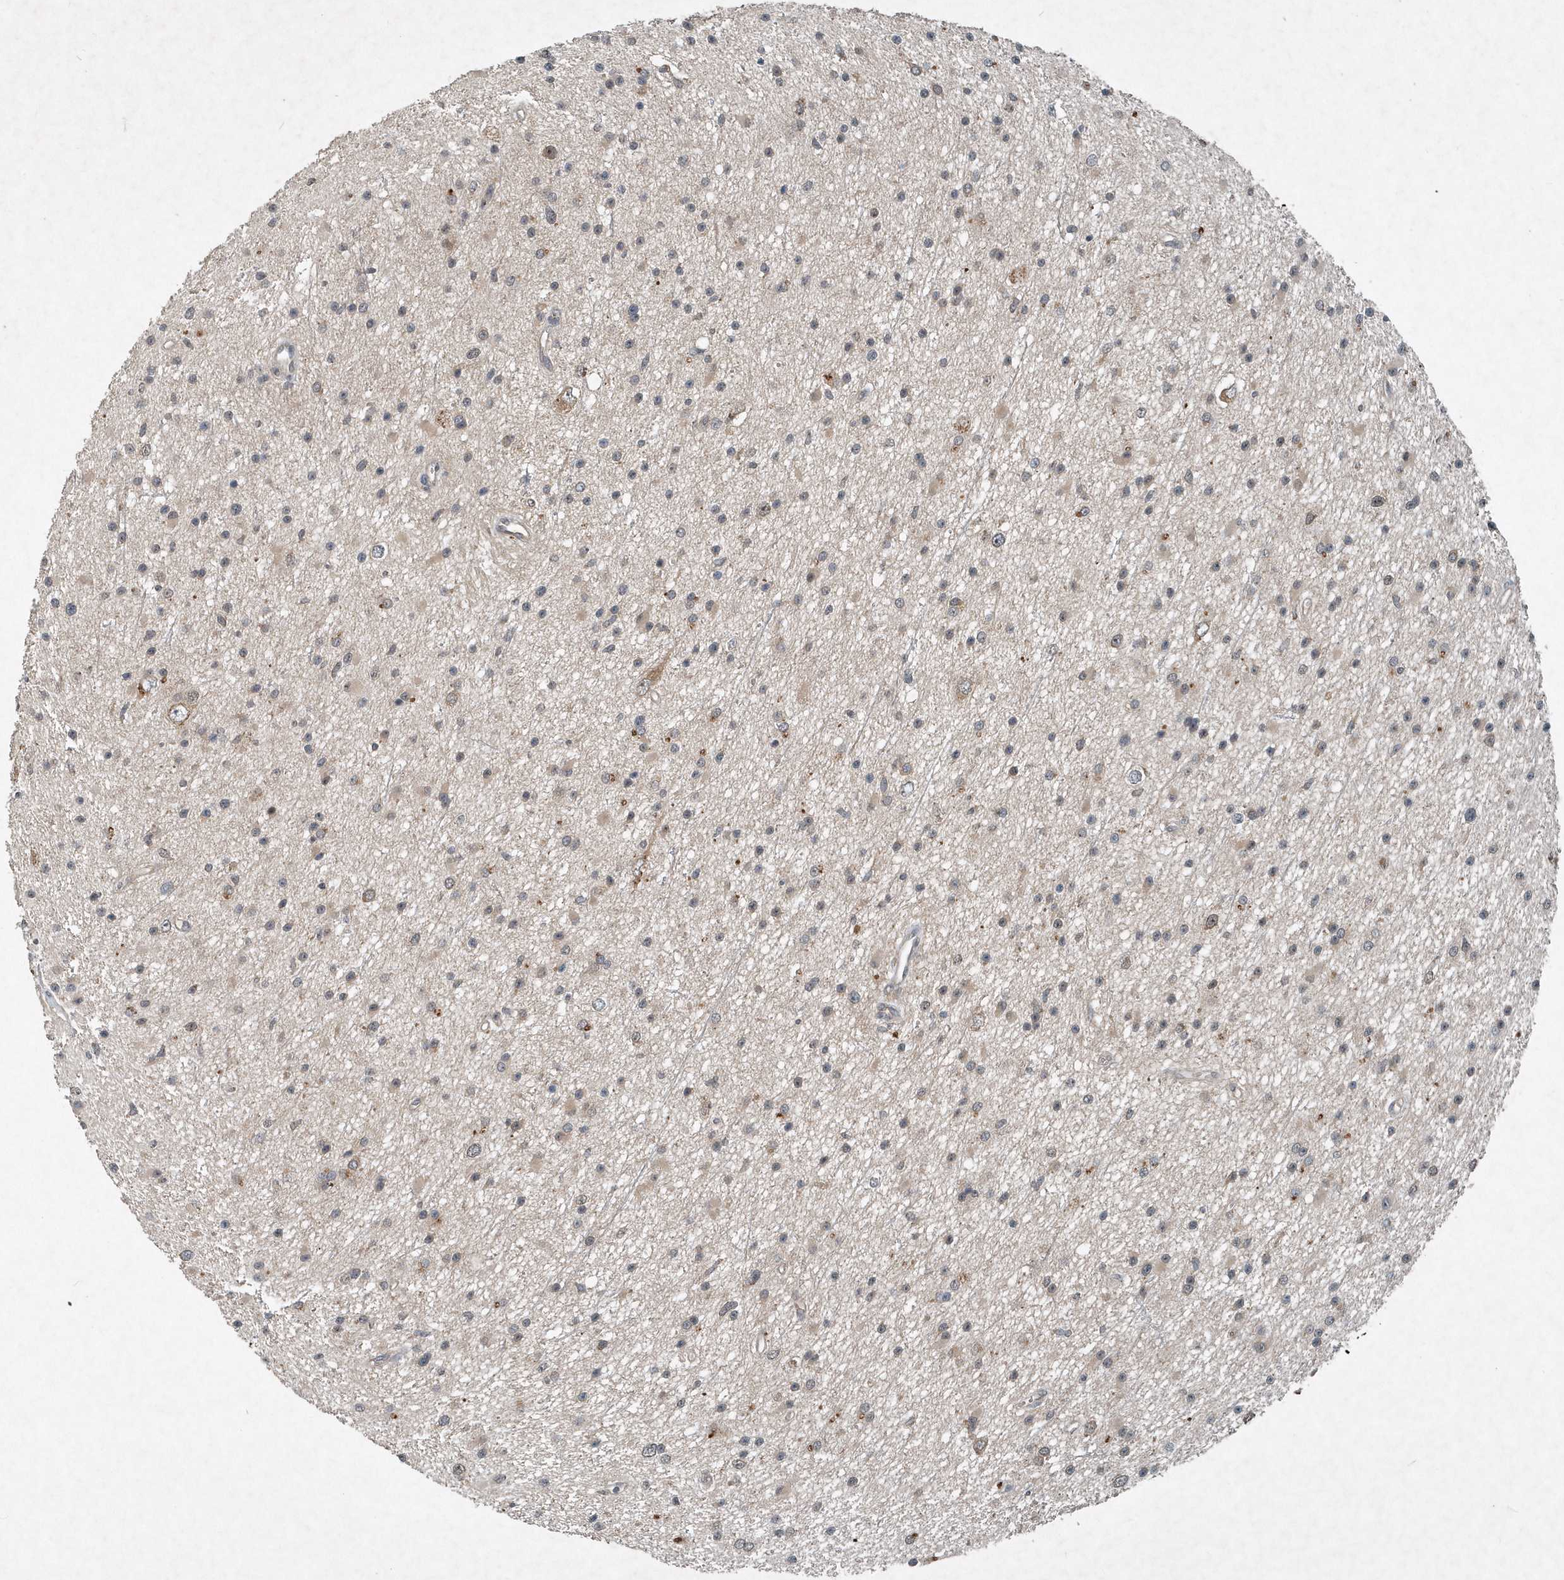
{"staining": {"intensity": "negative", "quantity": "none", "location": "none"}, "tissue": "glioma", "cell_type": "Tumor cells", "image_type": "cancer", "snomed": [{"axis": "morphology", "description": "Glioma, malignant, Low grade"}, {"axis": "topography", "description": "Cerebral cortex"}], "caption": "The immunohistochemistry photomicrograph has no significant staining in tumor cells of glioma tissue.", "gene": "SCFD2", "patient": {"sex": "female", "age": 39}}